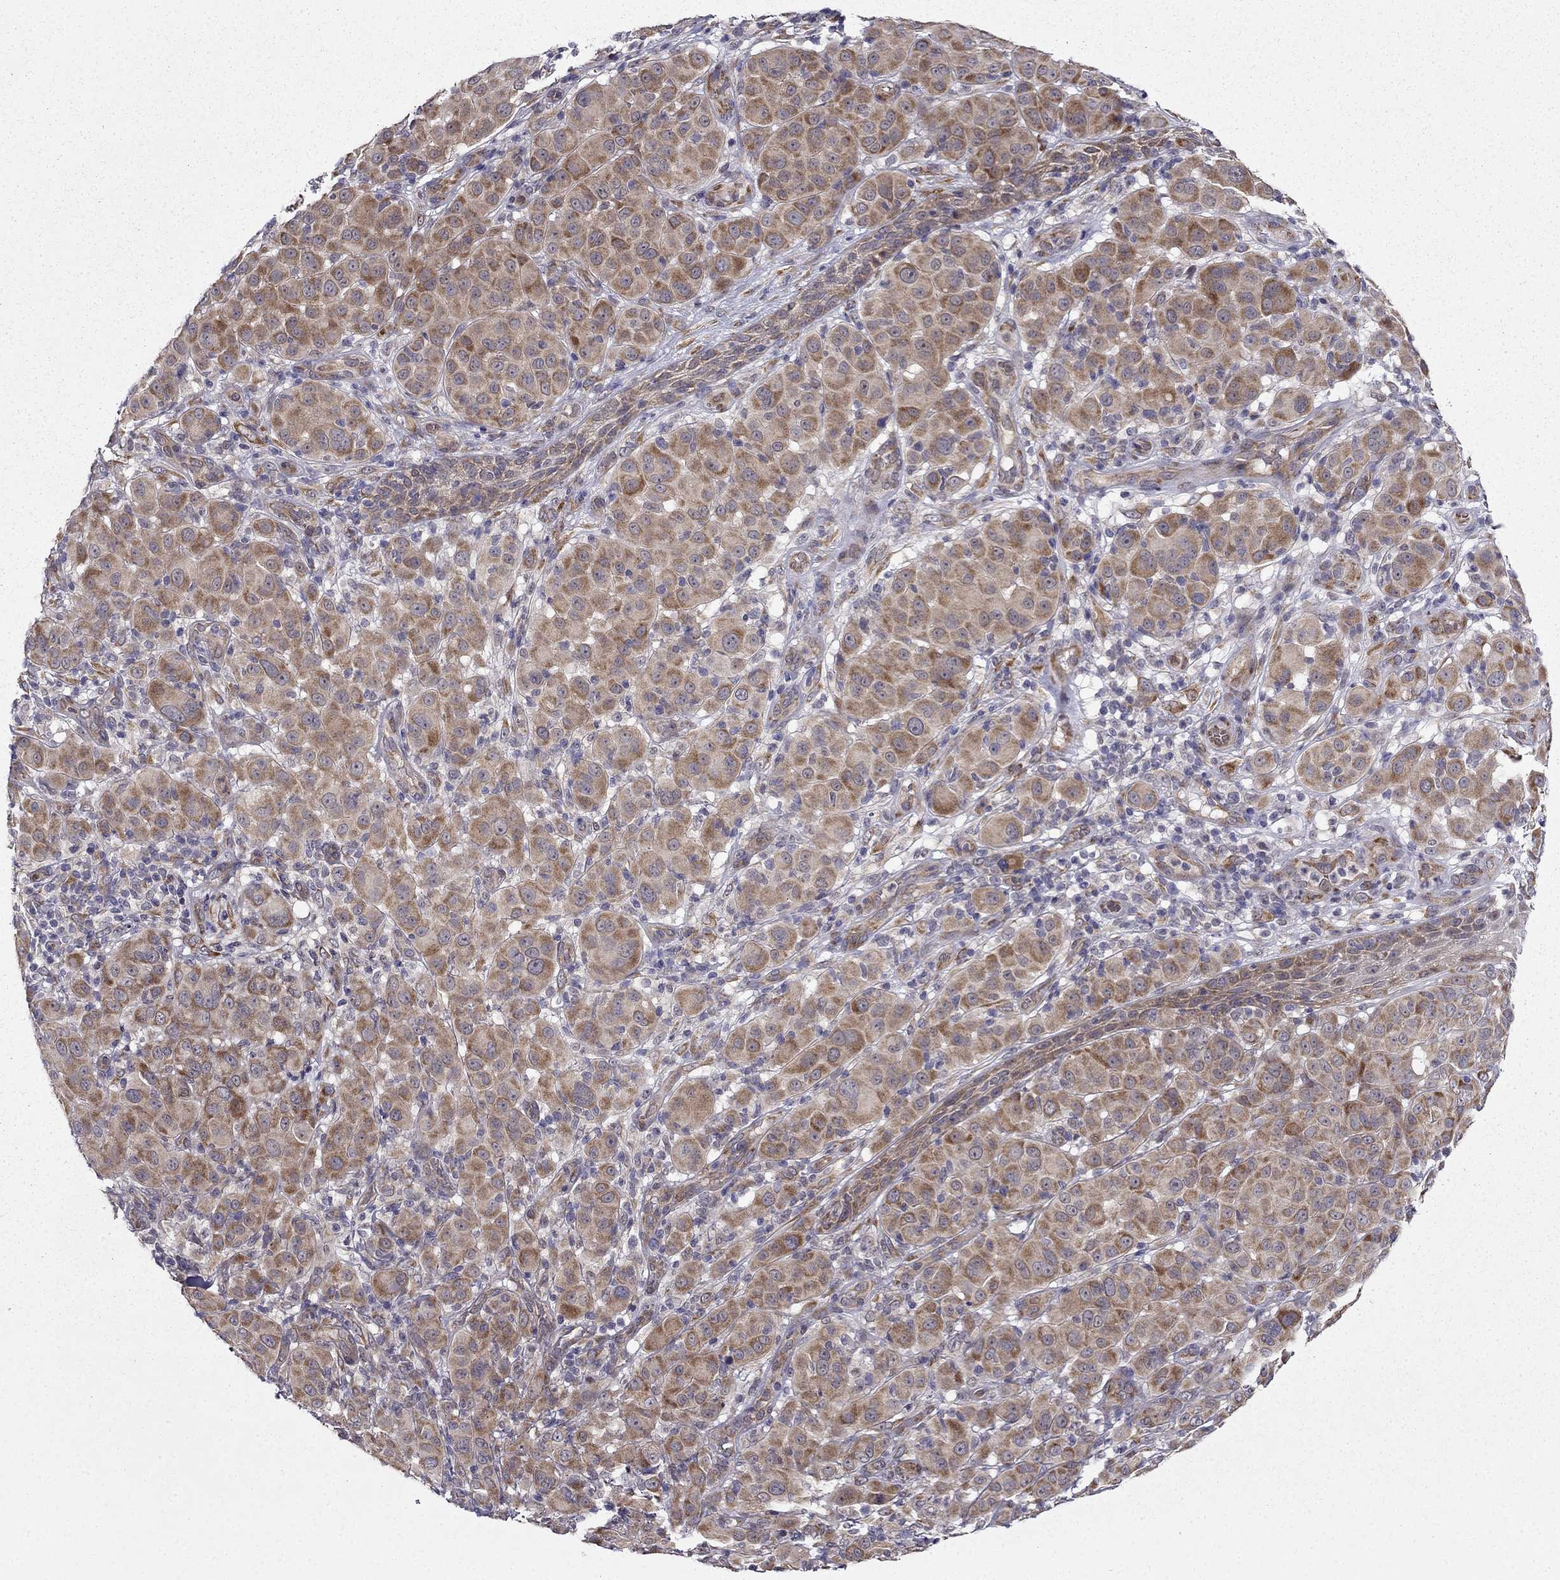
{"staining": {"intensity": "moderate", "quantity": "<25%", "location": "cytoplasmic/membranous"}, "tissue": "melanoma", "cell_type": "Tumor cells", "image_type": "cancer", "snomed": [{"axis": "morphology", "description": "Malignant melanoma, NOS"}, {"axis": "topography", "description": "Skin"}], "caption": "An image showing moderate cytoplasmic/membranous positivity in approximately <25% of tumor cells in malignant melanoma, as visualized by brown immunohistochemical staining.", "gene": "ARHGEF28", "patient": {"sex": "female", "age": 87}}